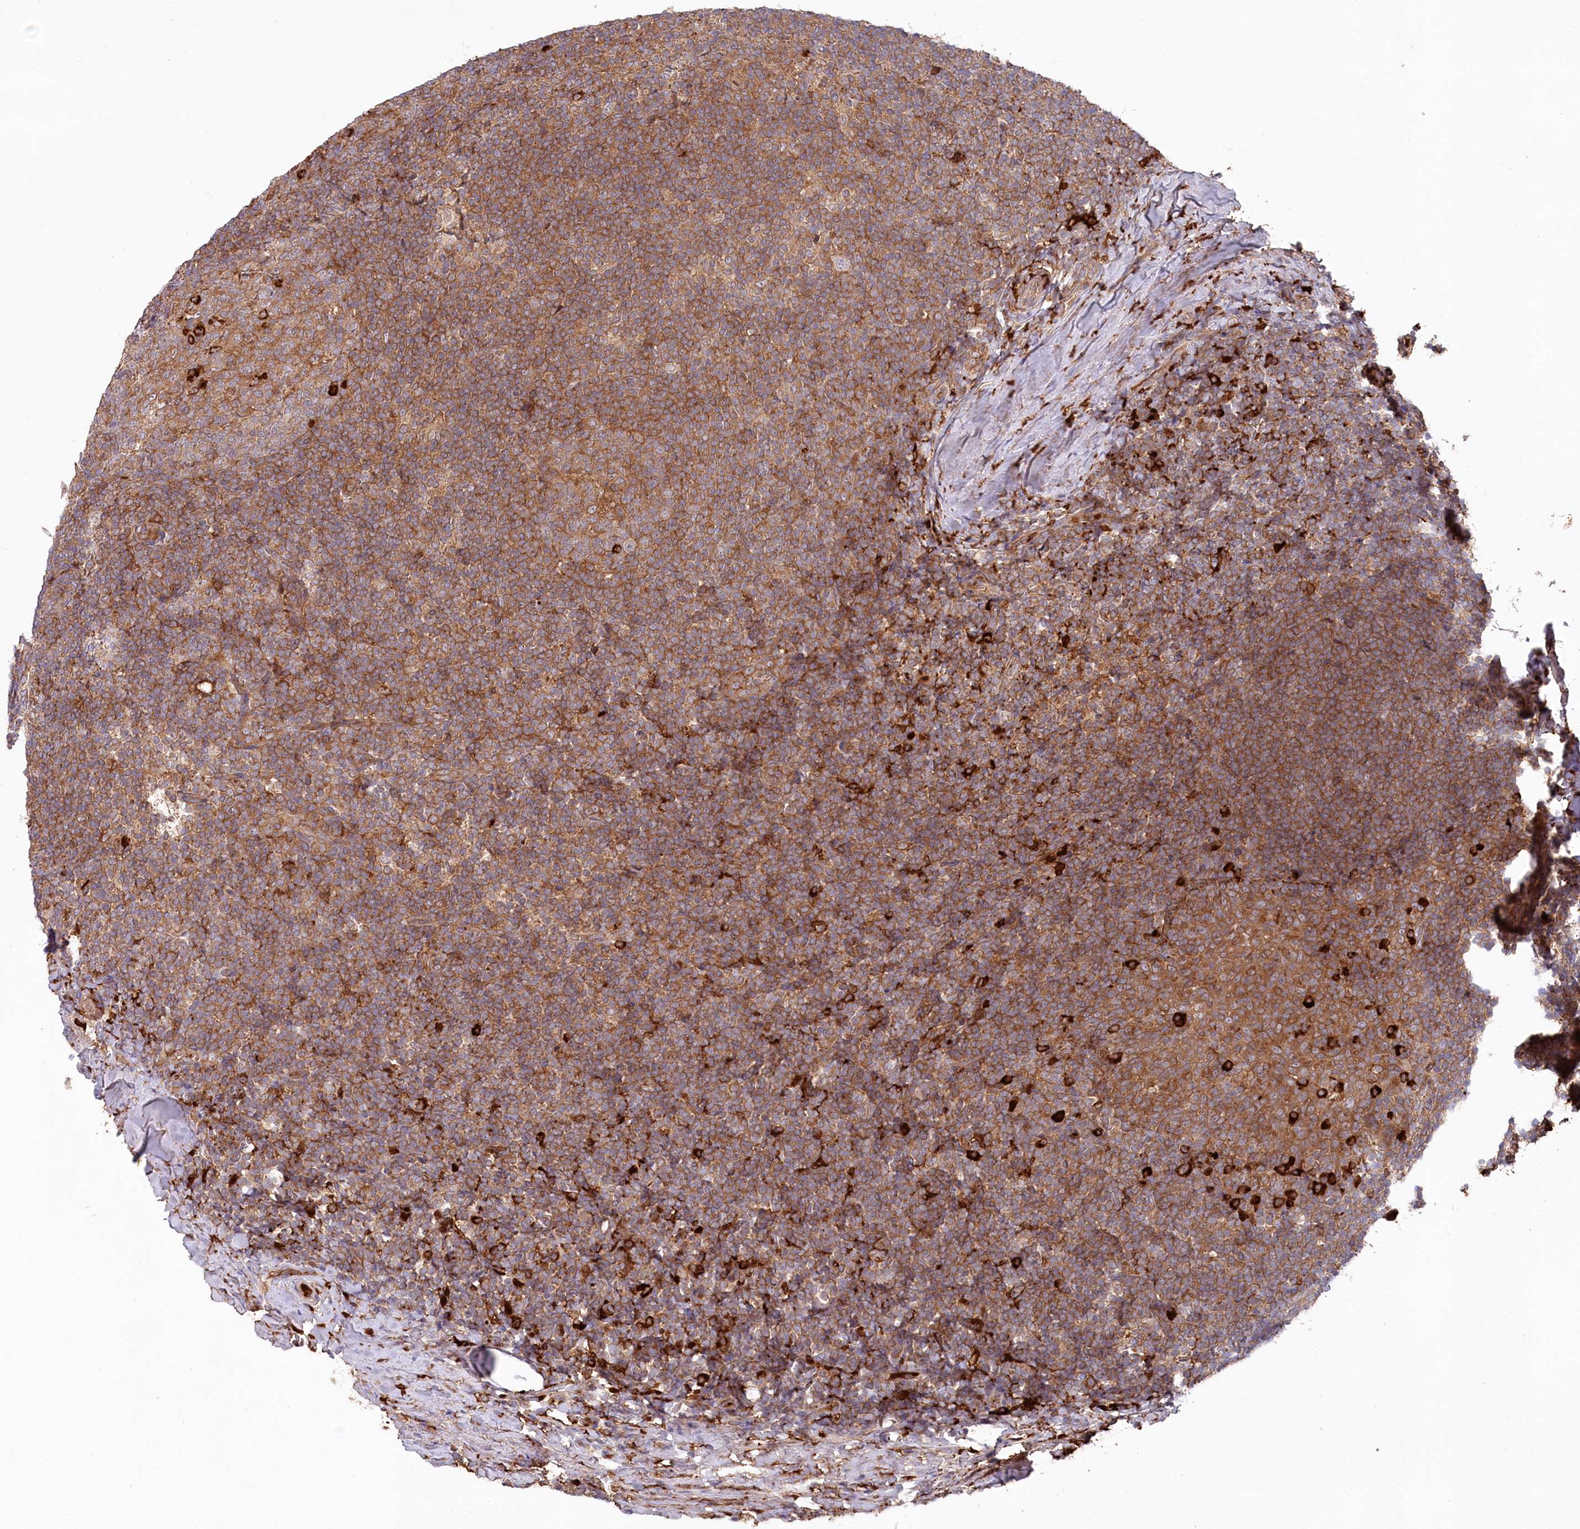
{"staining": {"intensity": "strong", "quantity": "<25%", "location": "cytoplasmic/membranous"}, "tissue": "tonsil", "cell_type": "Germinal center cells", "image_type": "normal", "snomed": [{"axis": "morphology", "description": "Normal tissue, NOS"}, {"axis": "topography", "description": "Tonsil"}], "caption": "Protein staining exhibits strong cytoplasmic/membranous expression in approximately <25% of germinal center cells in benign tonsil.", "gene": "PPP1R21", "patient": {"sex": "male", "age": 37}}